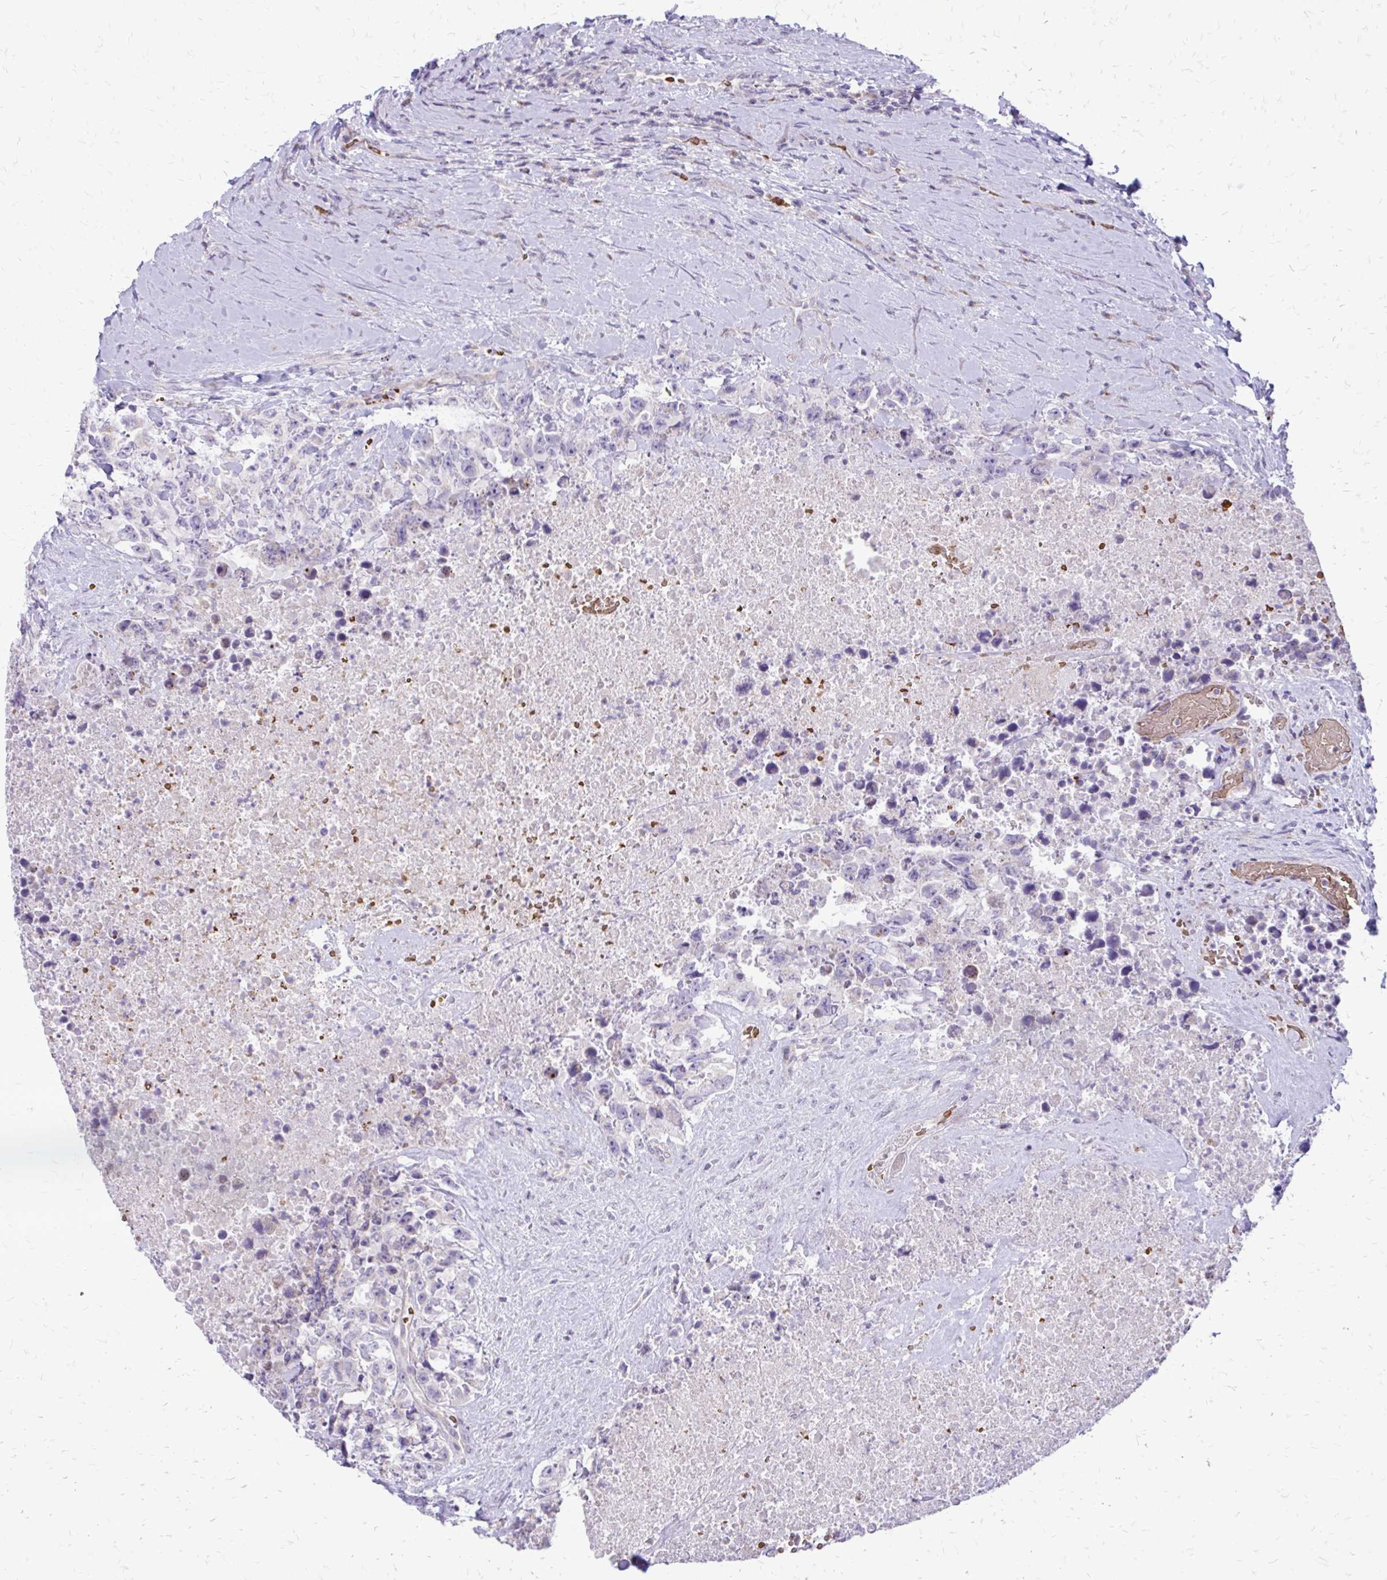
{"staining": {"intensity": "negative", "quantity": "none", "location": "none"}, "tissue": "testis cancer", "cell_type": "Tumor cells", "image_type": "cancer", "snomed": [{"axis": "morphology", "description": "Carcinoma, Embryonal, NOS"}, {"axis": "topography", "description": "Testis"}], "caption": "DAB (3,3'-diaminobenzidine) immunohistochemical staining of testis cancer (embryonal carcinoma) displays no significant staining in tumor cells.", "gene": "FUNDC2", "patient": {"sex": "male", "age": 24}}